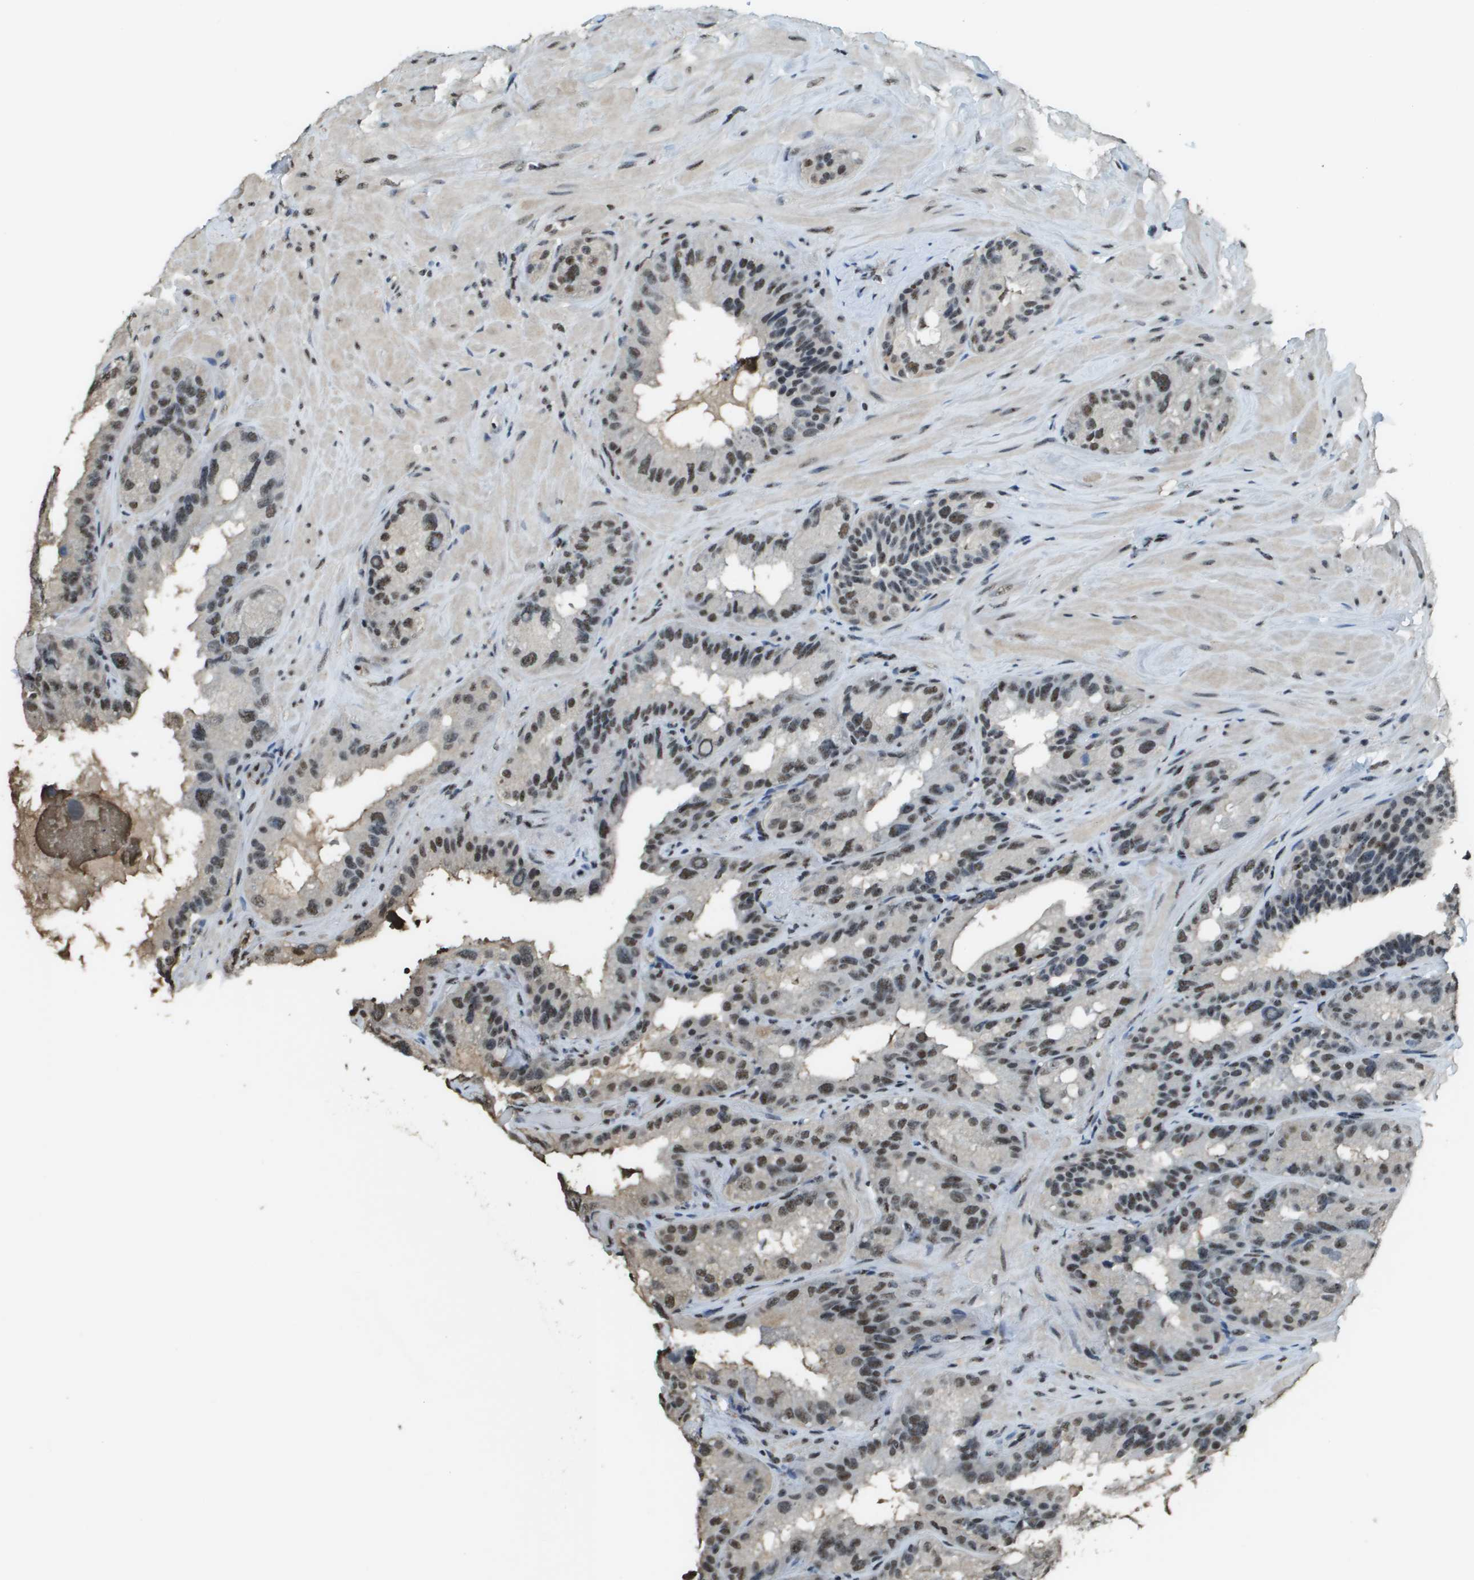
{"staining": {"intensity": "moderate", "quantity": ">75%", "location": "nuclear"}, "tissue": "seminal vesicle", "cell_type": "Glandular cells", "image_type": "normal", "snomed": [{"axis": "morphology", "description": "Normal tissue, NOS"}, {"axis": "topography", "description": "Seminal veicle"}], "caption": "Immunohistochemical staining of unremarkable seminal vesicle shows medium levels of moderate nuclear staining in about >75% of glandular cells. The protein is stained brown, and the nuclei are stained in blue (DAB IHC with brightfield microscopy, high magnification).", "gene": "SP100", "patient": {"sex": "male", "age": 68}}